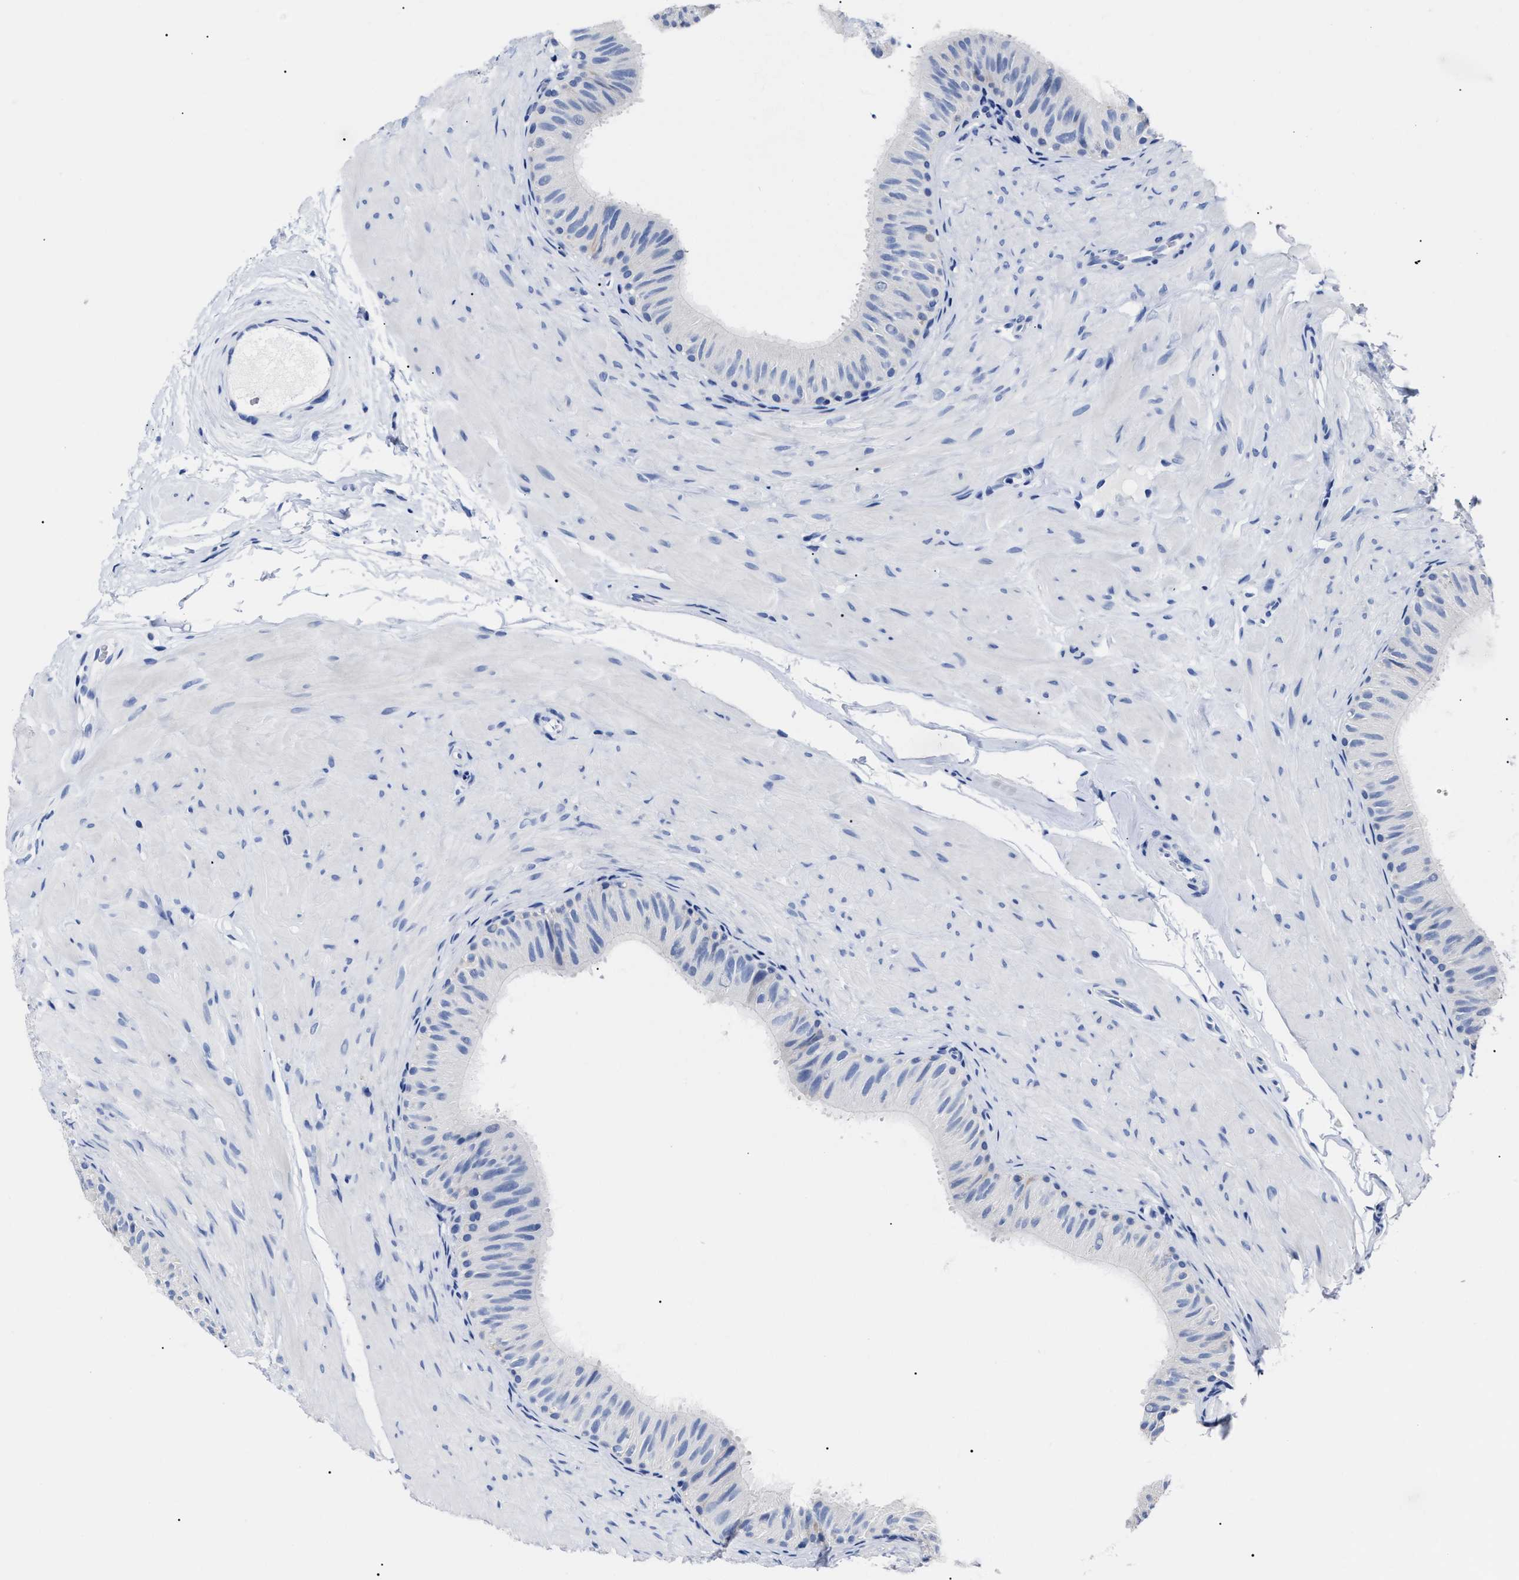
{"staining": {"intensity": "negative", "quantity": "none", "location": "none"}, "tissue": "epididymis", "cell_type": "Glandular cells", "image_type": "normal", "snomed": [{"axis": "morphology", "description": "Normal tissue, NOS"}, {"axis": "topography", "description": "Epididymis"}], "caption": "IHC micrograph of benign epididymis: human epididymis stained with DAB (3,3'-diaminobenzidine) shows no significant protein staining in glandular cells. Nuclei are stained in blue.", "gene": "ALPG", "patient": {"sex": "male", "age": 34}}